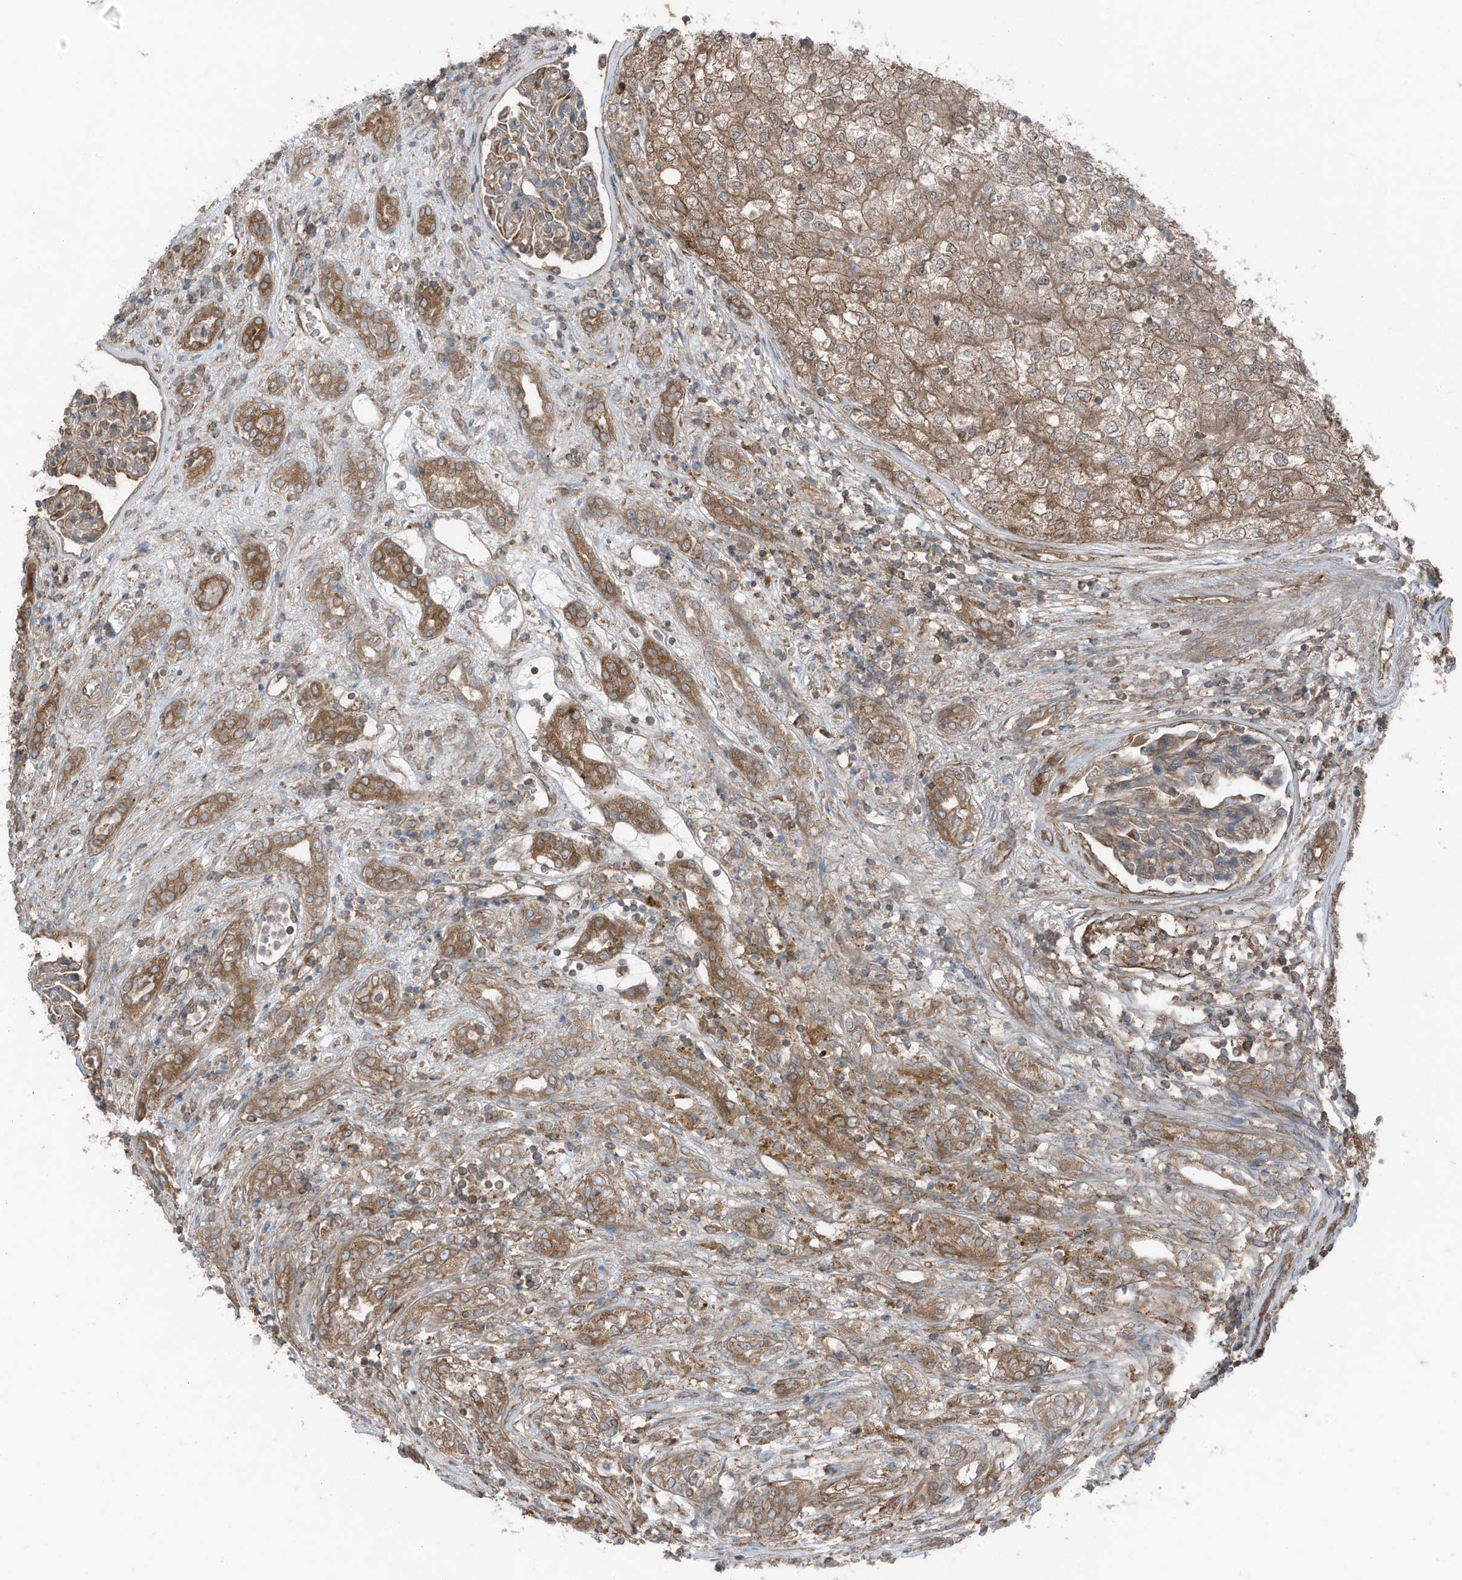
{"staining": {"intensity": "moderate", "quantity": ">75%", "location": "cytoplasmic/membranous"}, "tissue": "renal cancer", "cell_type": "Tumor cells", "image_type": "cancer", "snomed": [{"axis": "morphology", "description": "Adenocarcinoma, NOS"}, {"axis": "topography", "description": "Kidney"}], "caption": "IHC photomicrograph of neoplastic tissue: human renal cancer (adenocarcinoma) stained using IHC exhibits medium levels of moderate protein expression localized specifically in the cytoplasmic/membranous of tumor cells, appearing as a cytoplasmic/membranous brown color.", "gene": "TXNDC9", "patient": {"sex": "female", "age": 54}}